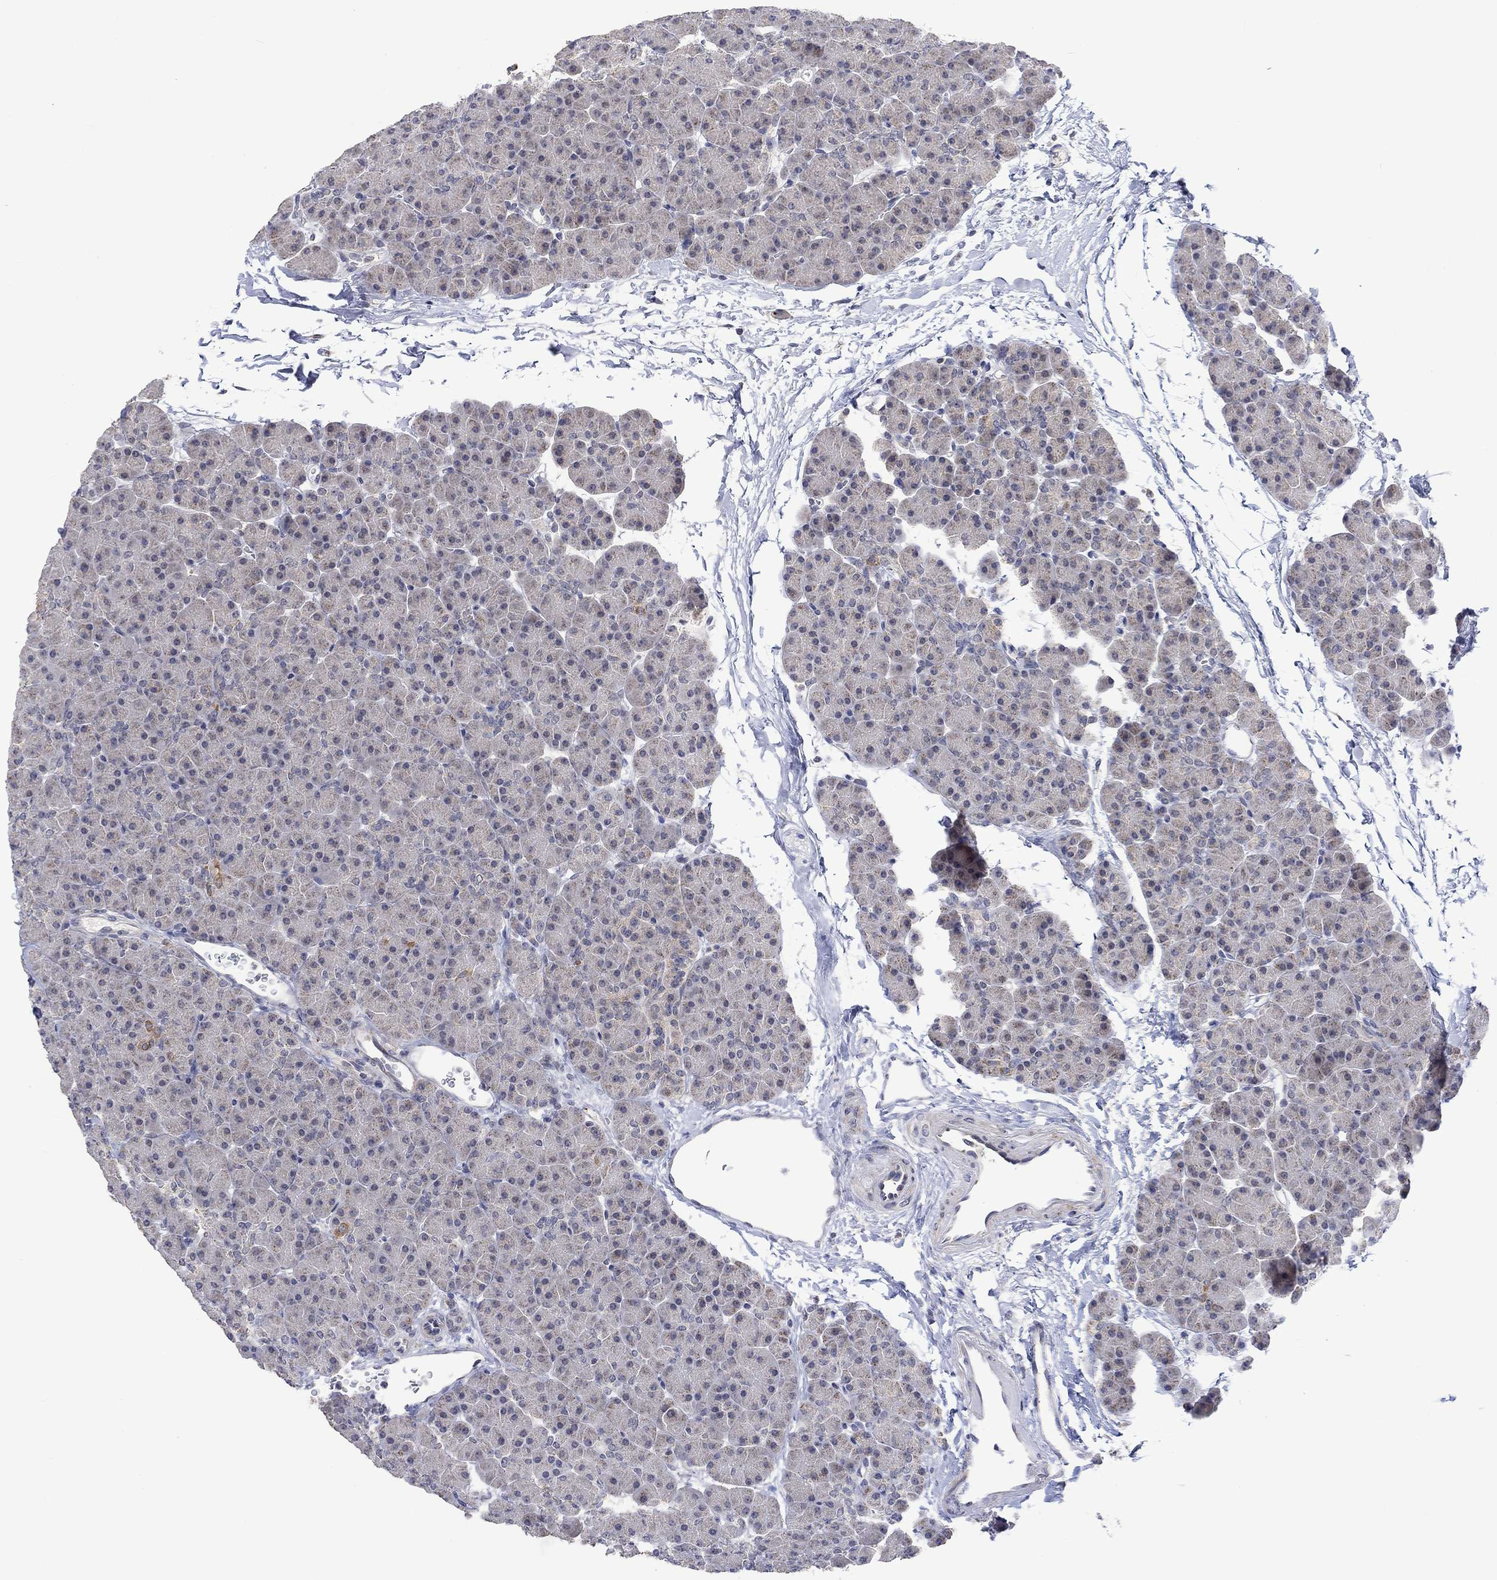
{"staining": {"intensity": "moderate", "quantity": "<25%", "location": "cytoplasmic/membranous"}, "tissue": "pancreas", "cell_type": "Exocrine glandular cells", "image_type": "normal", "snomed": [{"axis": "morphology", "description": "Normal tissue, NOS"}, {"axis": "topography", "description": "Pancreas"}], "caption": "Moderate cytoplasmic/membranous staining is present in approximately <25% of exocrine glandular cells in normal pancreas.", "gene": "SLC48A1", "patient": {"sex": "female", "age": 44}}